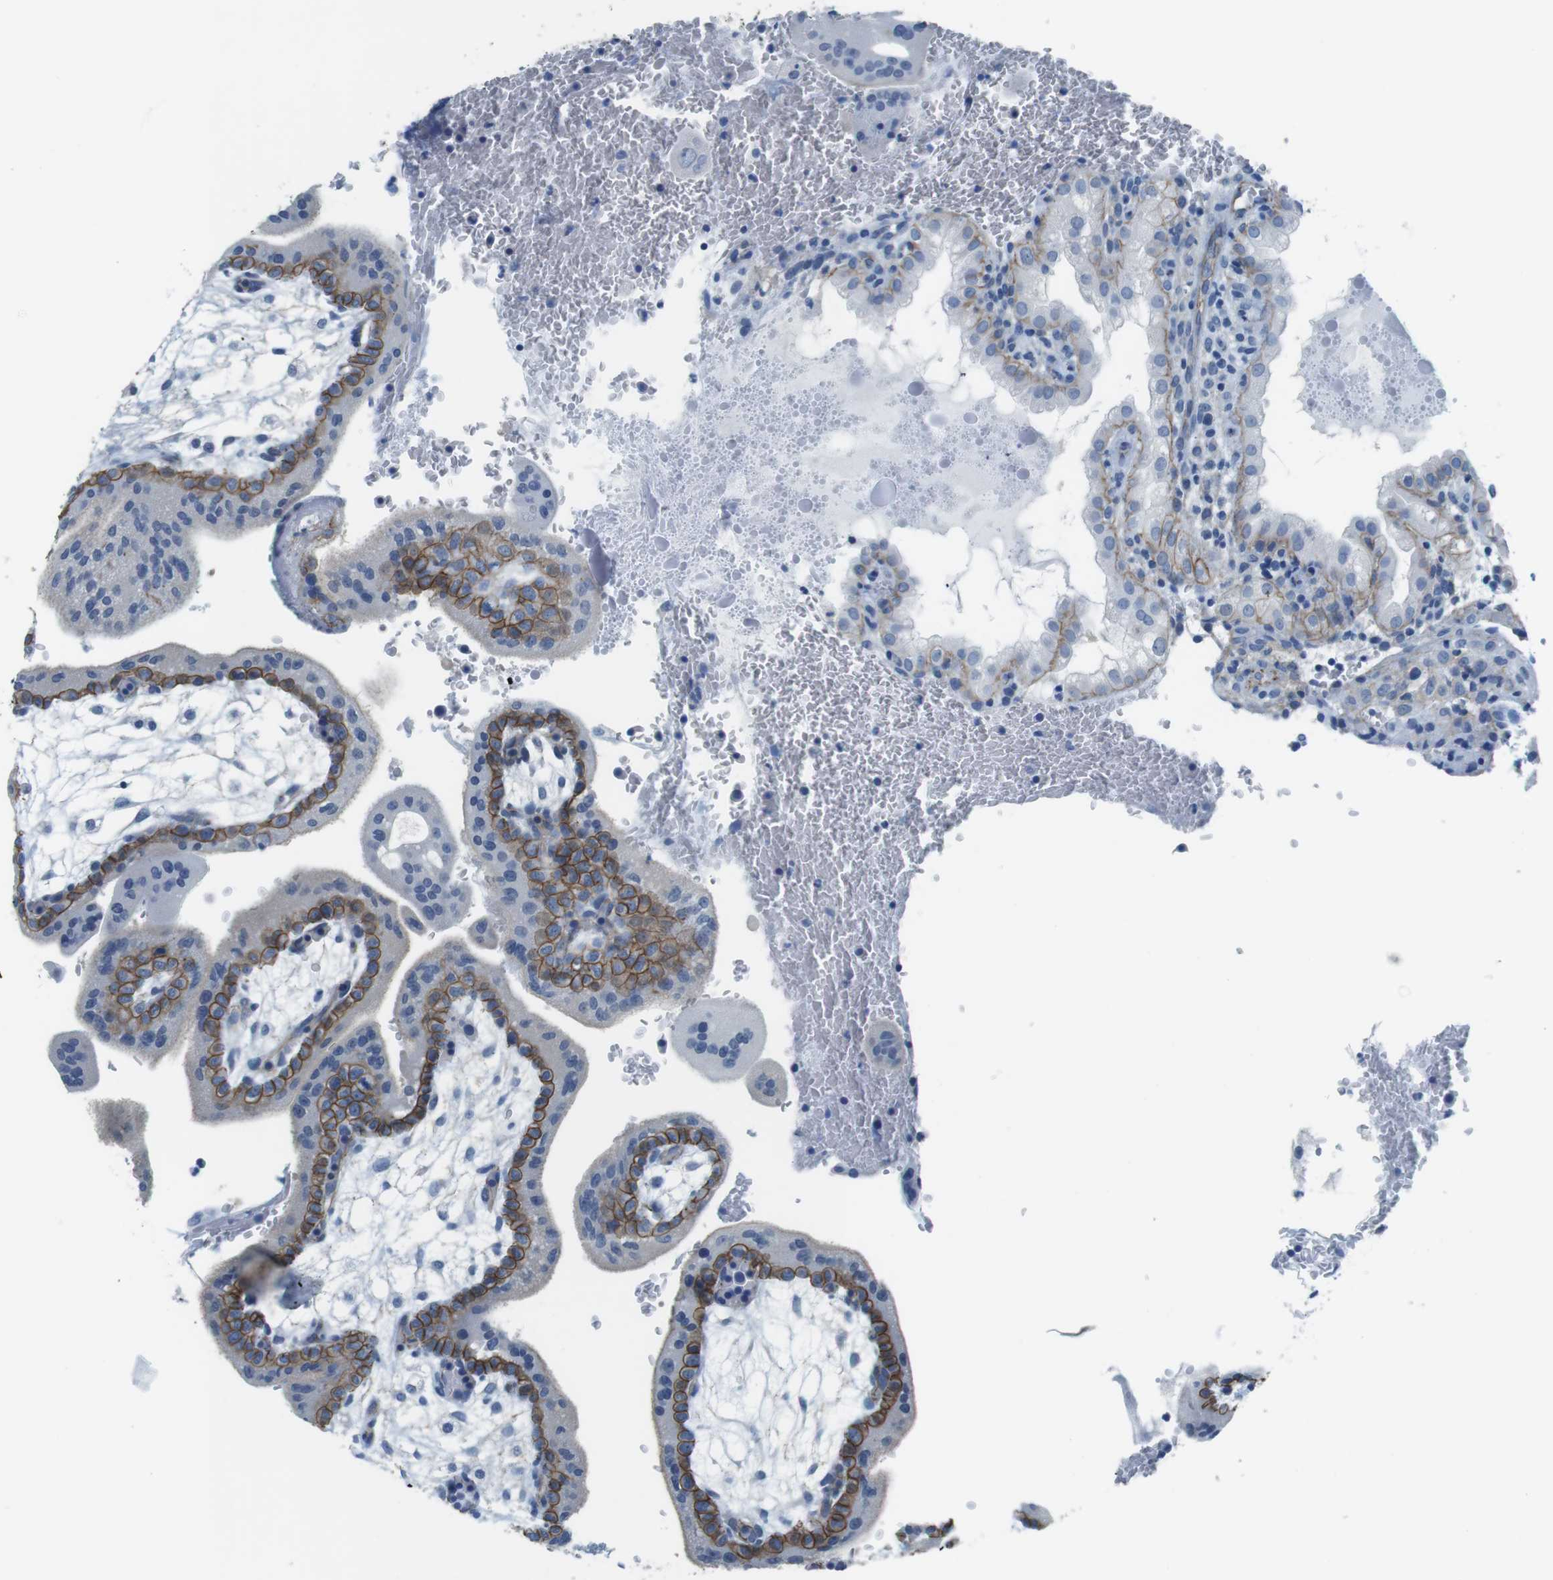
{"staining": {"intensity": "moderate", "quantity": "25%-75%", "location": "cytoplasmic/membranous"}, "tissue": "placenta", "cell_type": "Trophoblastic cells", "image_type": "normal", "snomed": [{"axis": "morphology", "description": "Normal tissue, NOS"}, {"axis": "topography", "description": "Placenta"}], "caption": "Immunohistochemistry (IHC) (DAB) staining of normal human placenta demonstrates moderate cytoplasmic/membranous protein positivity in approximately 25%-75% of trophoblastic cells. (Brightfield microscopy of DAB IHC at high magnification).", "gene": "SLC6A6", "patient": {"sex": "female", "age": 35}}